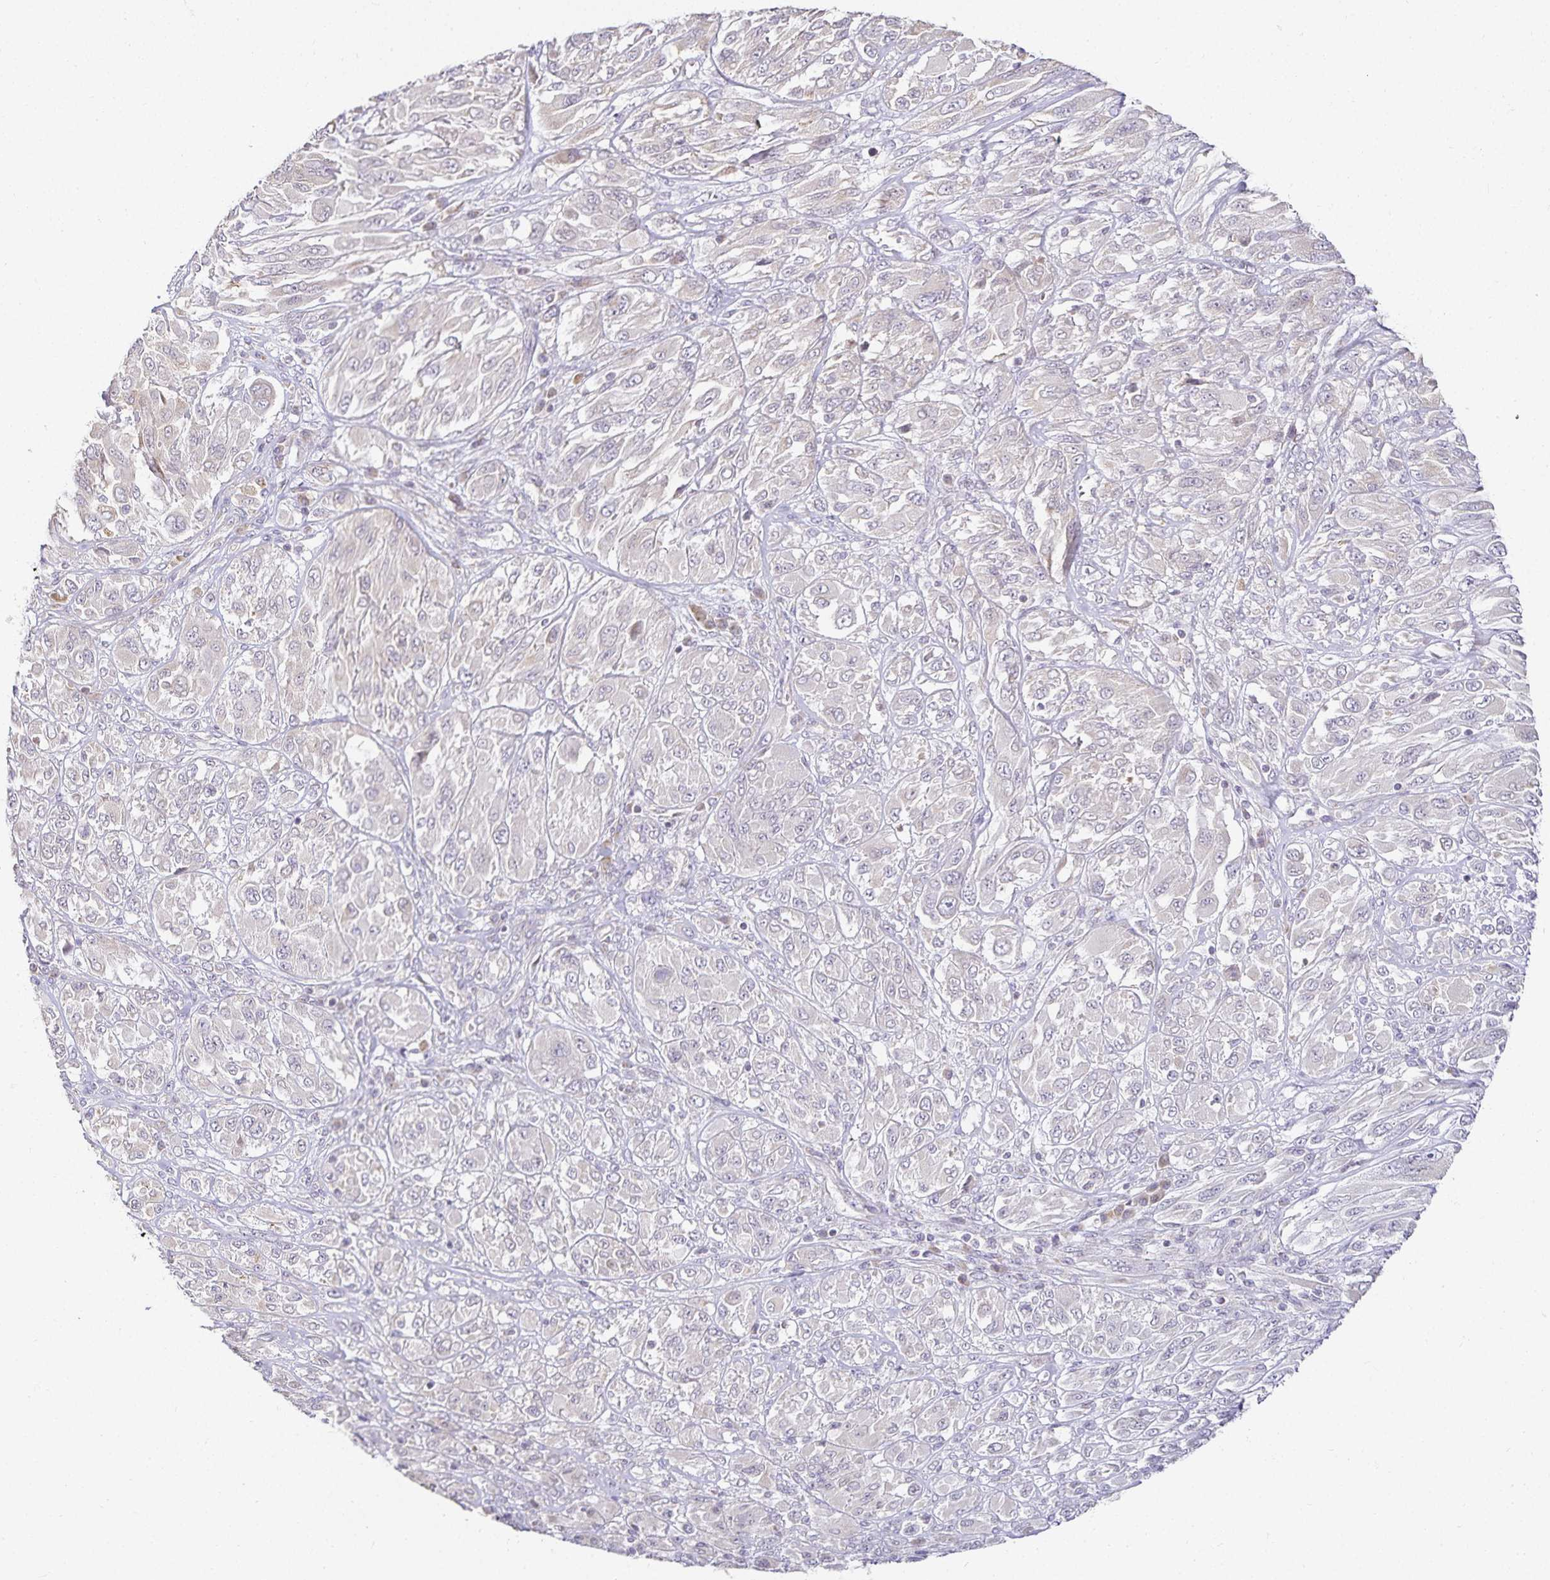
{"staining": {"intensity": "negative", "quantity": "none", "location": "none"}, "tissue": "melanoma", "cell_type": "Tumor cells", "image_type": "cancer", "snomed": [{"axis": "morphology", "description": "Malignant melanoma, NOS"}, {"axis": "topography", "description": "Skin"}], "caption": "Tumor cells are negative for protein expression in human melanoma.", "gene": "GP2", "patient": {"sex": "female", "age": 91}}